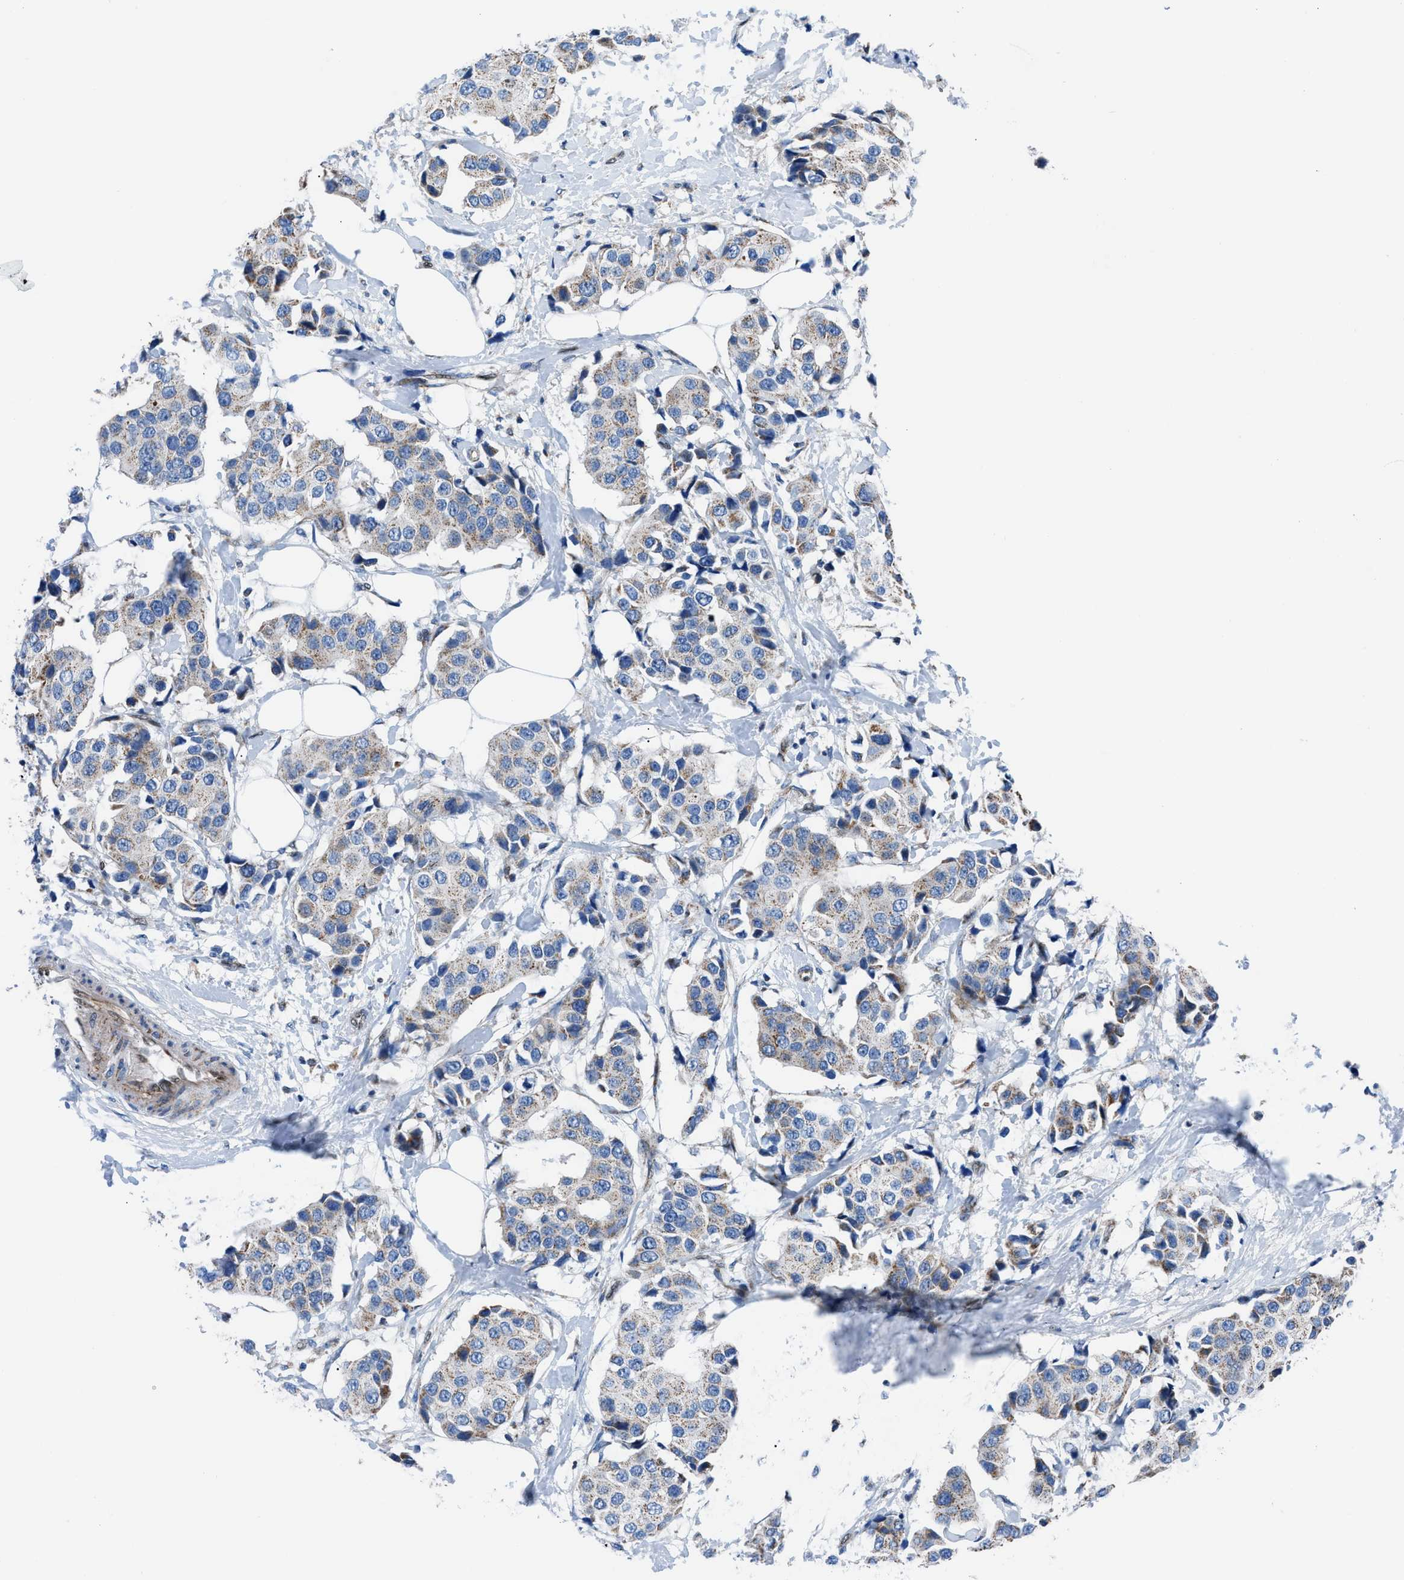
{"staining": {"intensity": "weak", "quantity": "25%-75%", "location": "cytoplasmic/membranous"}, "tissue": "breast cancer", "cell_type": "Tumor cells", "image_type": "cancer", "snomed": [{"axis": "morphology", "description": "Normal tissue, NOS"}, {"axis": "morphology", "description": "Duct carcinoma"}, {"axis": "topography", "description": "Breast"}], "caption": "This is a histology image of immunohistochemistry staining of breast cancer (intraductal carcinoma), which shows weak positivity in the cytoplasmic/membranous of tumor cells.", "gene": "LMO2", "patient": {"sex": "female", "age": 39}}